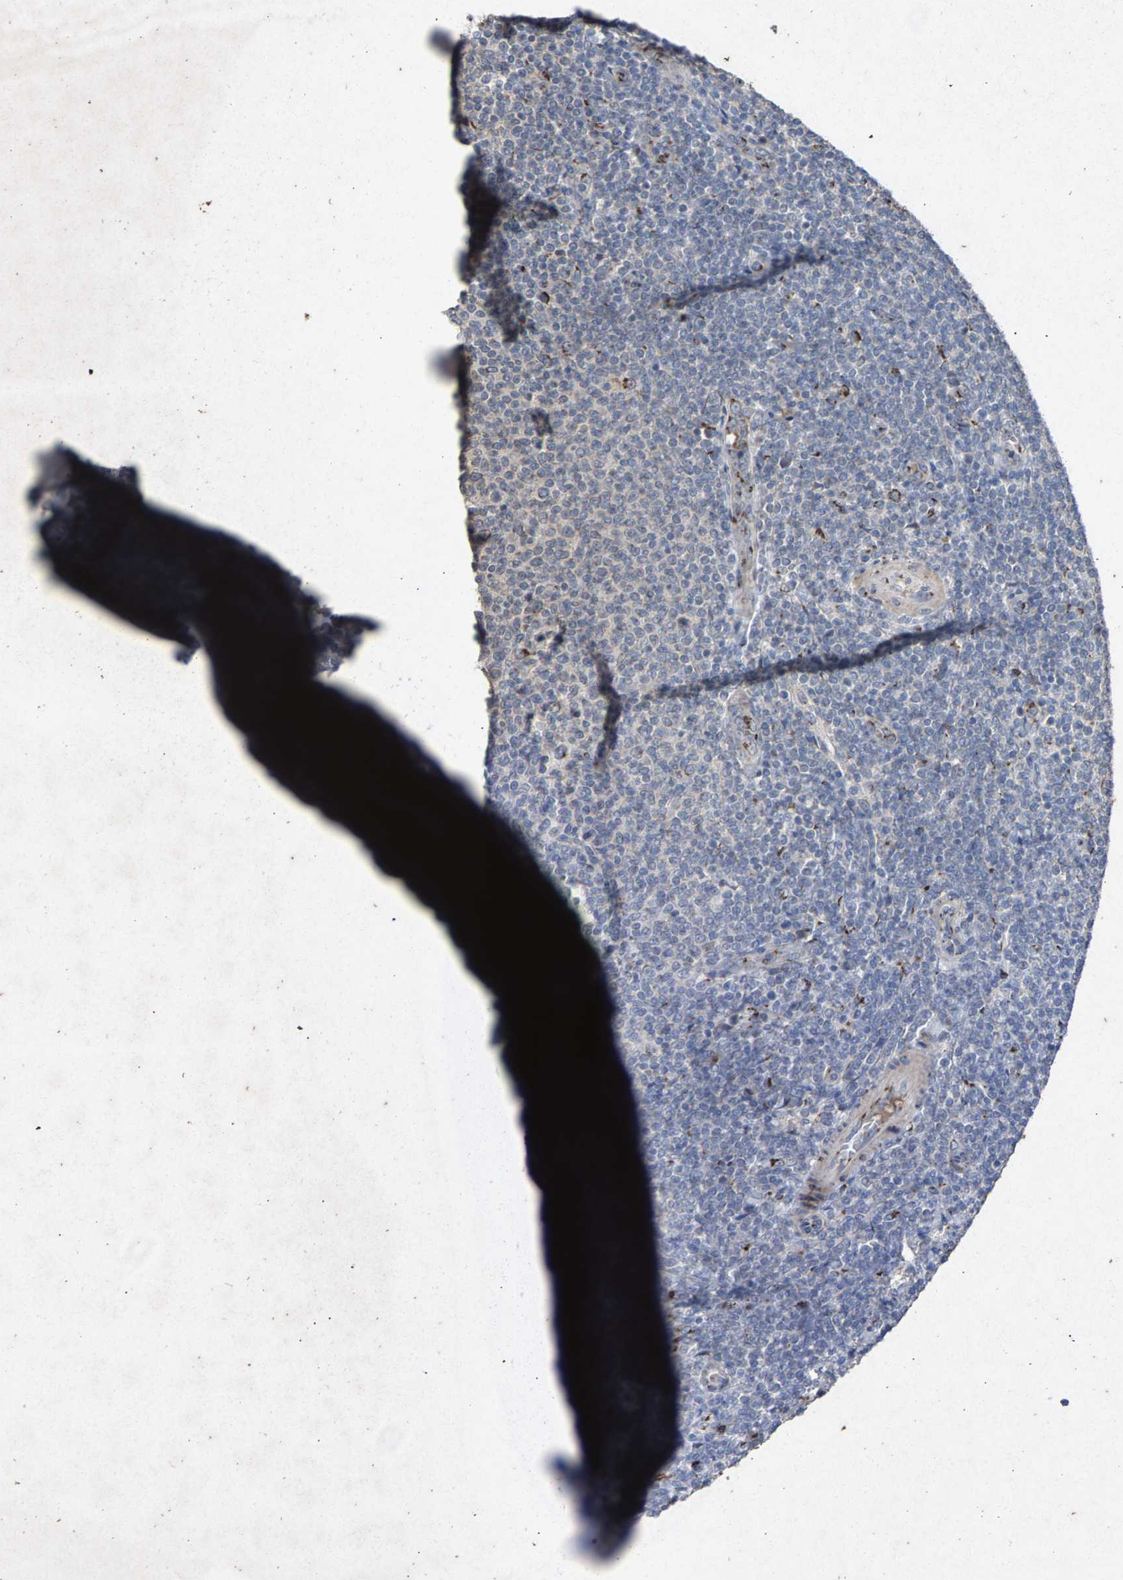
{"staining": {"intensity": "strong", "quantity": "<25%", "location": "cytoplasmic/membranous"}, "tissue": "lymphoma", "cell_type": "Tumor cells", "image_type": "cancer", "snomed": [{"axis": "morphology", "description": "Malignant lymphoma, non-Hodgkin's type, Low grade"}, {"axis": "topography", "description": "Lymph node"}], "caption": "Immunohistochemistry of human low-grade malignant lymphoma, non-Hodgkin's type displays medium levels of strong cytoplasmic/membranous expression in about <25% of tumor cells.", "gene": "MAN2A1", "patient": {"sex": "male", "age": 66}}